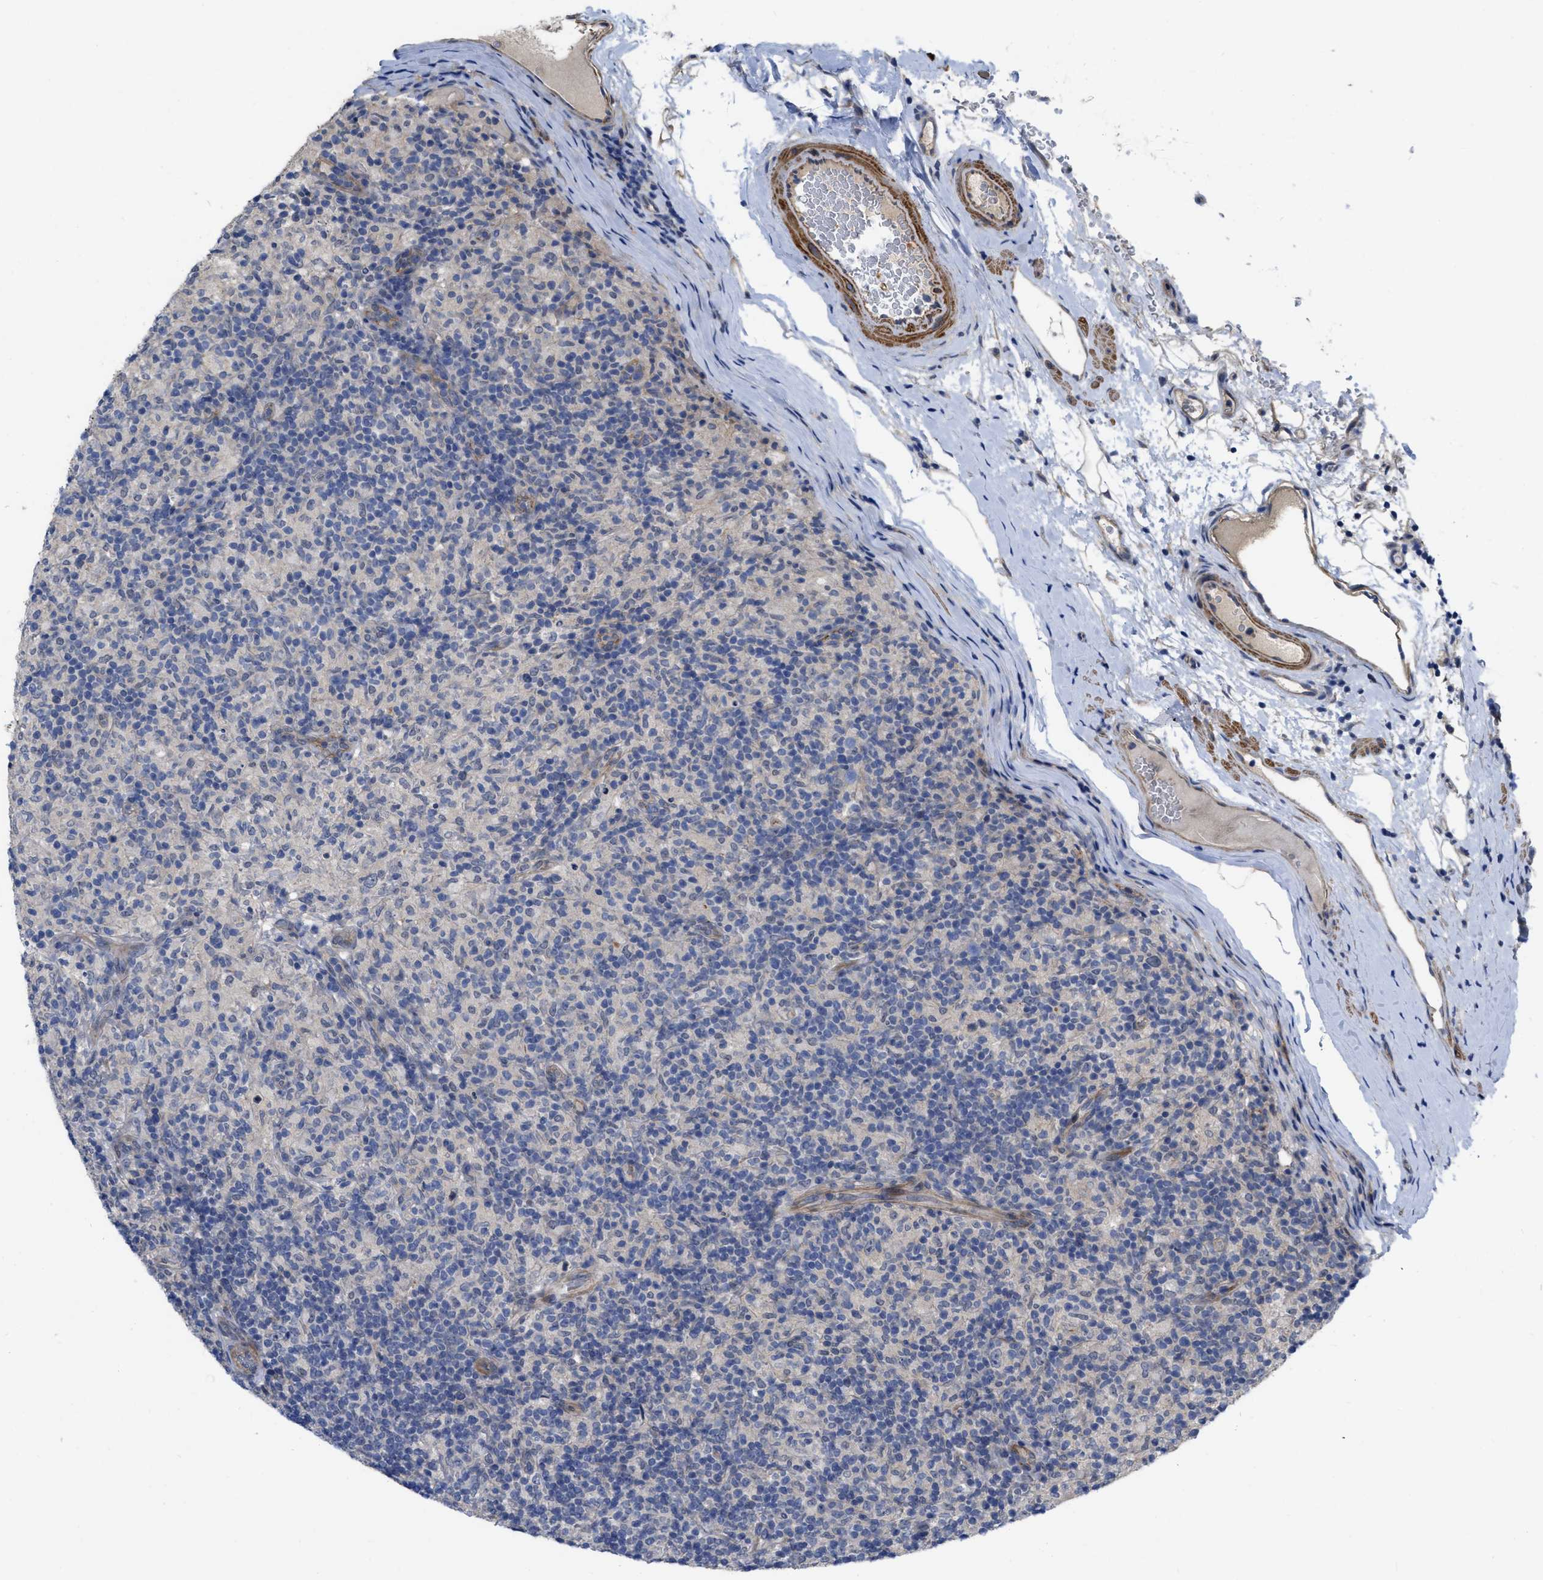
{"staining": {"intensity": "negative", "quantity": "none", "location": "none"}, "tissue": "lymphoma", "cell_type": "Tumor cells", "image_type": "cancer", "snomed": [{"axis": "morphology", "description": "Hodgkin's disease, NOS"}, {"axis": "topography", "description": "Lymph node"}], "caption": "The photomicrograph displays no significant expression in tumor cells of Hodgkin's disease.", "gene": "ARHGEF26", "patient": {"sex": "male", "age": 70}}